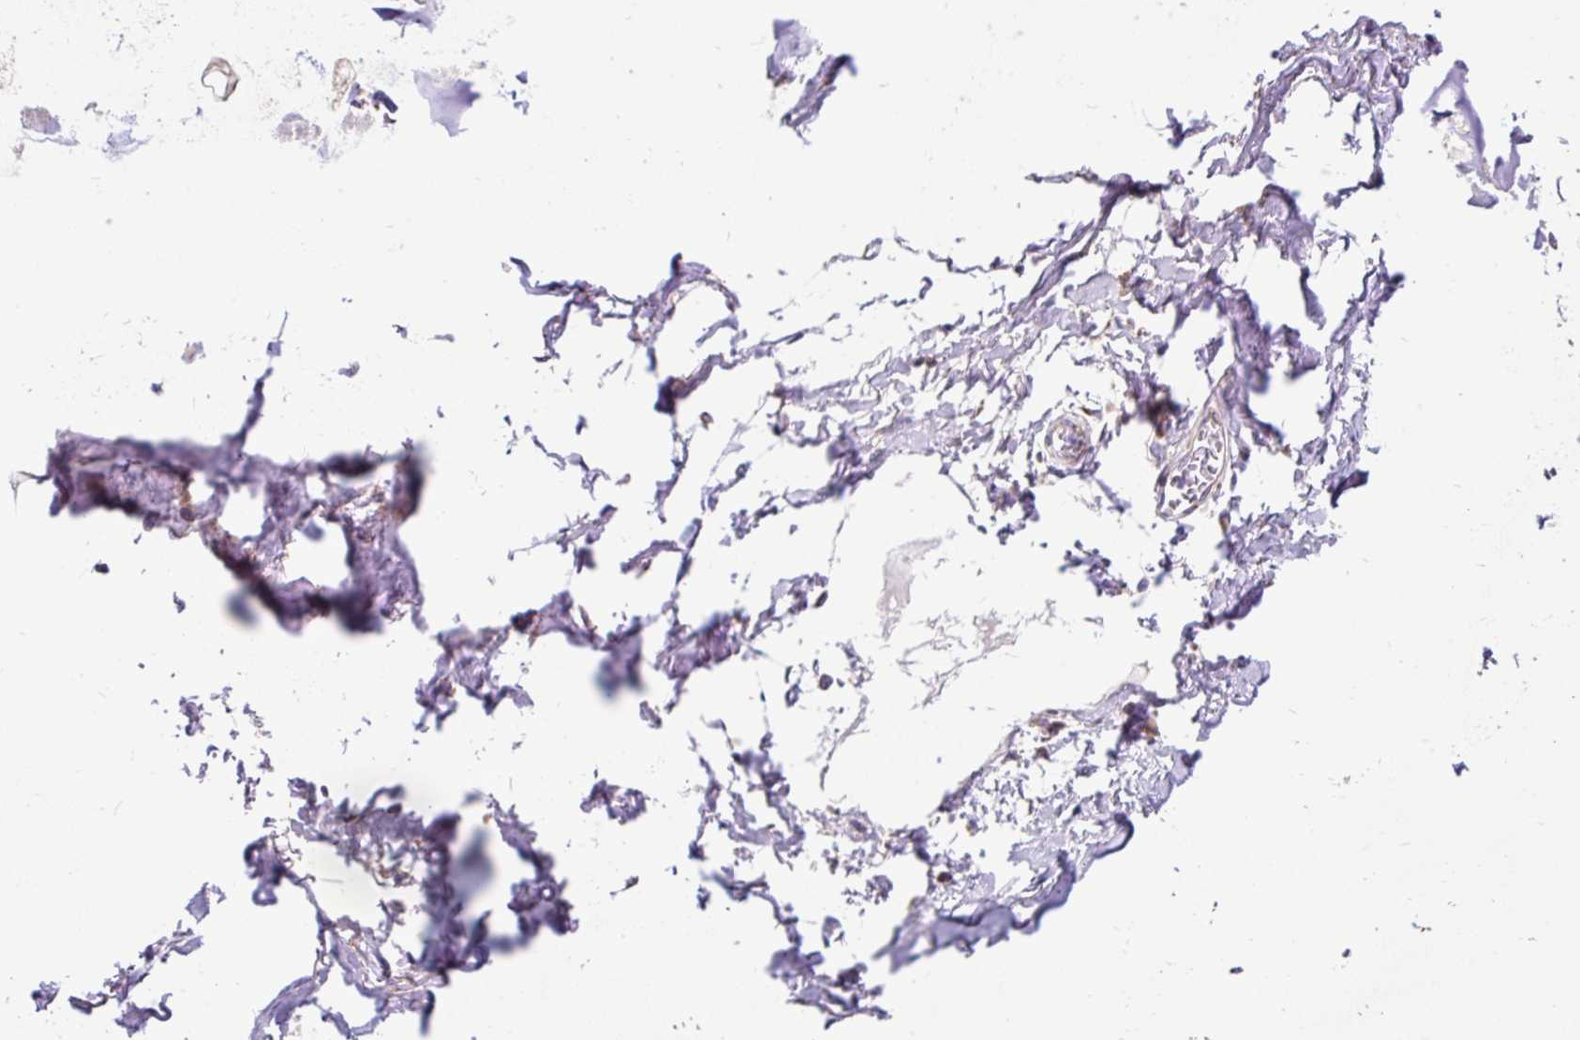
{"staining": {"intensity": "moderate", "quantity": "25%-75%", "location": "cytoplasmic/membranous"}, "tissue": "soft tissue", "cell_type": "Chondrocytes", "image_type": "normal", "snomed": [{"axis": "morphology", "description": "Normal tissue, NOS"}, {"axis": "morphology", "description": "Degeneration, NOS"}, {"axis": "topography", "description": "Cartilage tissue"}, {"axis": "topography", "description": "Lung"}], "caption": "Soft tissue stained for a protein (brown) shows moderate cytoplasmic/membranous positive positivity in about 25%-75% of chondrocytes.", "gene": "TRIM17", "patient": {"sex": "female", "age": 61}}